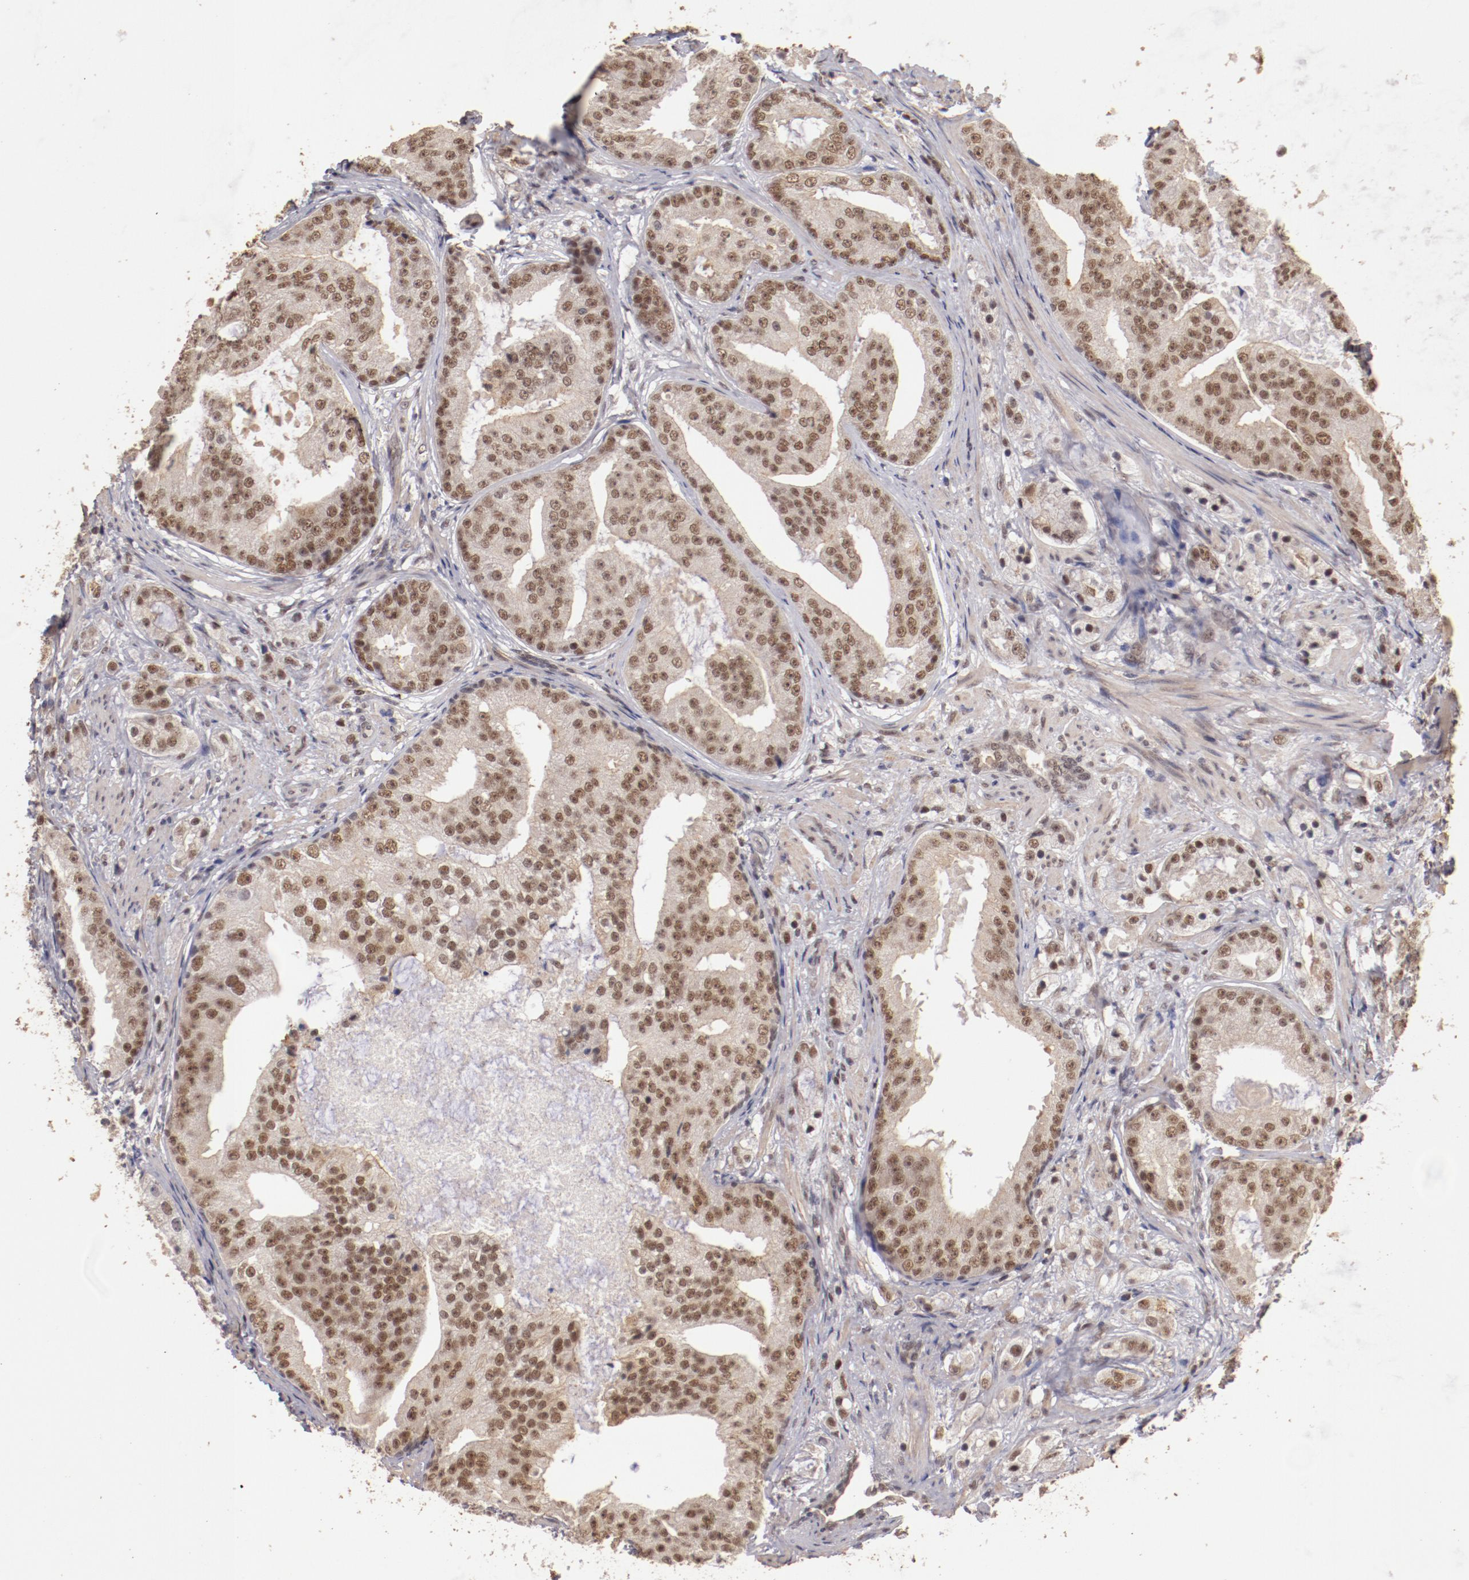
{"staining": {"intensity": "moderate", "quantity": ">75%", "location": "cytoplasmic/membranous,nuclear"}, "tissue": "prostate cancer", "cell_type": "Tumor cells", "image_type": "cancer", "snomed": [{"axis": "morphology", "description": "Adenocarcinoma, High grade"}, {"axis": "topography", "description": "Prostate"}], "caption": "The photomicrograph exhibits a brown stain indicating the presence of a protein in the cytoplasmic/membranous and nuclear of tumor cells in prostate cancer.", "gene": "CLOCK", "patient": {"sex": "male", "age": 68}}